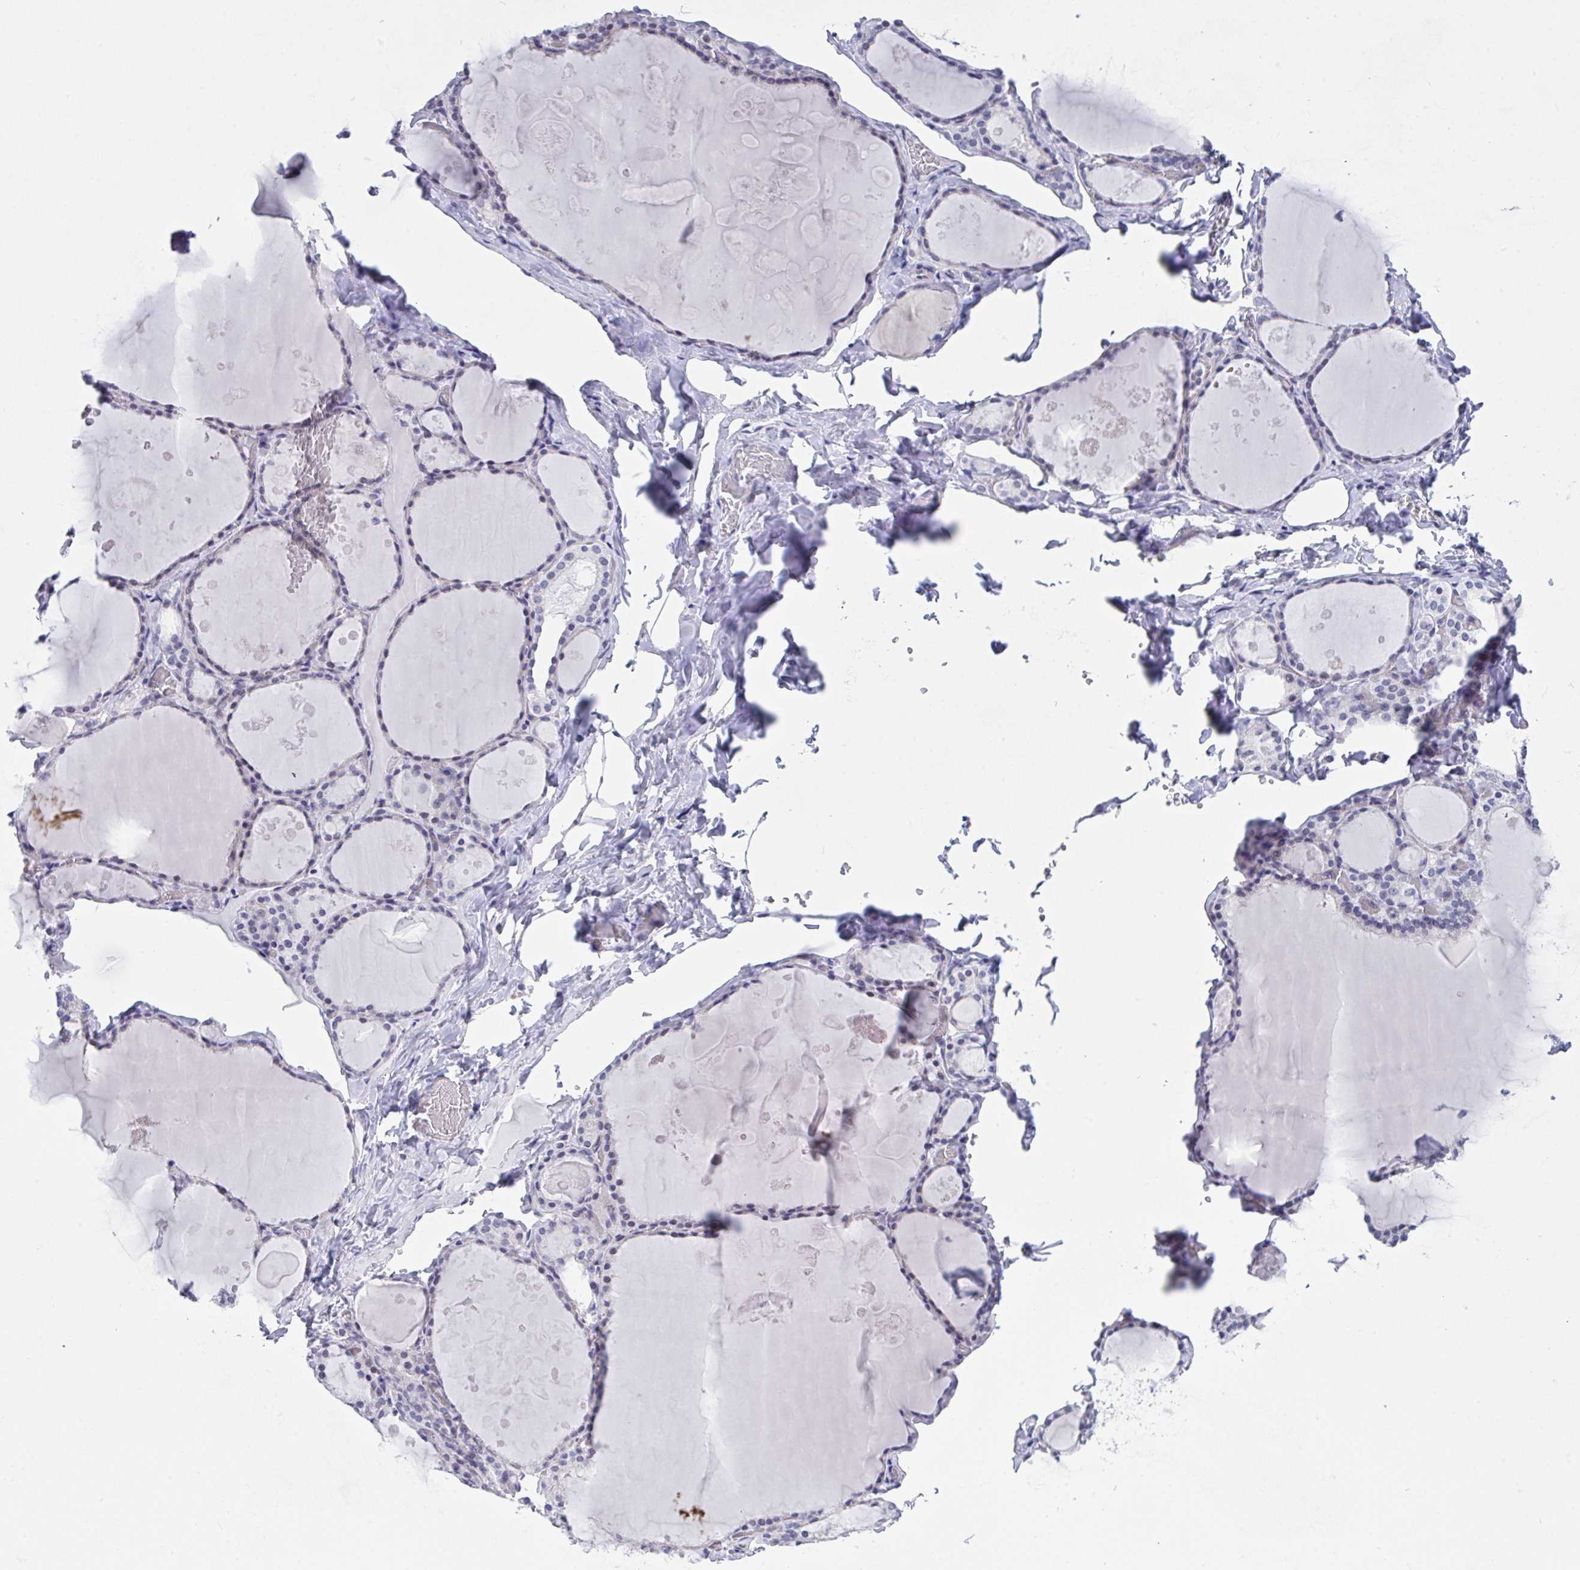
{"staining": {"intensity": "negative", "quantity": "none", "location": "none"}, "tissue": "thyroid gland", "cell_type": "Glandular cells", "image_type": "normal", "snomed": [{"axis": "morphology", "description": "Normal tissue, NOS"}, {"axis": "topography", "description": "Thyroid gland"}], "caption": "A high-resolution image shows immunohistochemistry (IHC) staining of normal thyroid gland, which reveals no significant staining in glandular cells. Nuclei are stained in blue.", "gene": "FBXL22", "patient": {"sex": "male", "age": 56}}